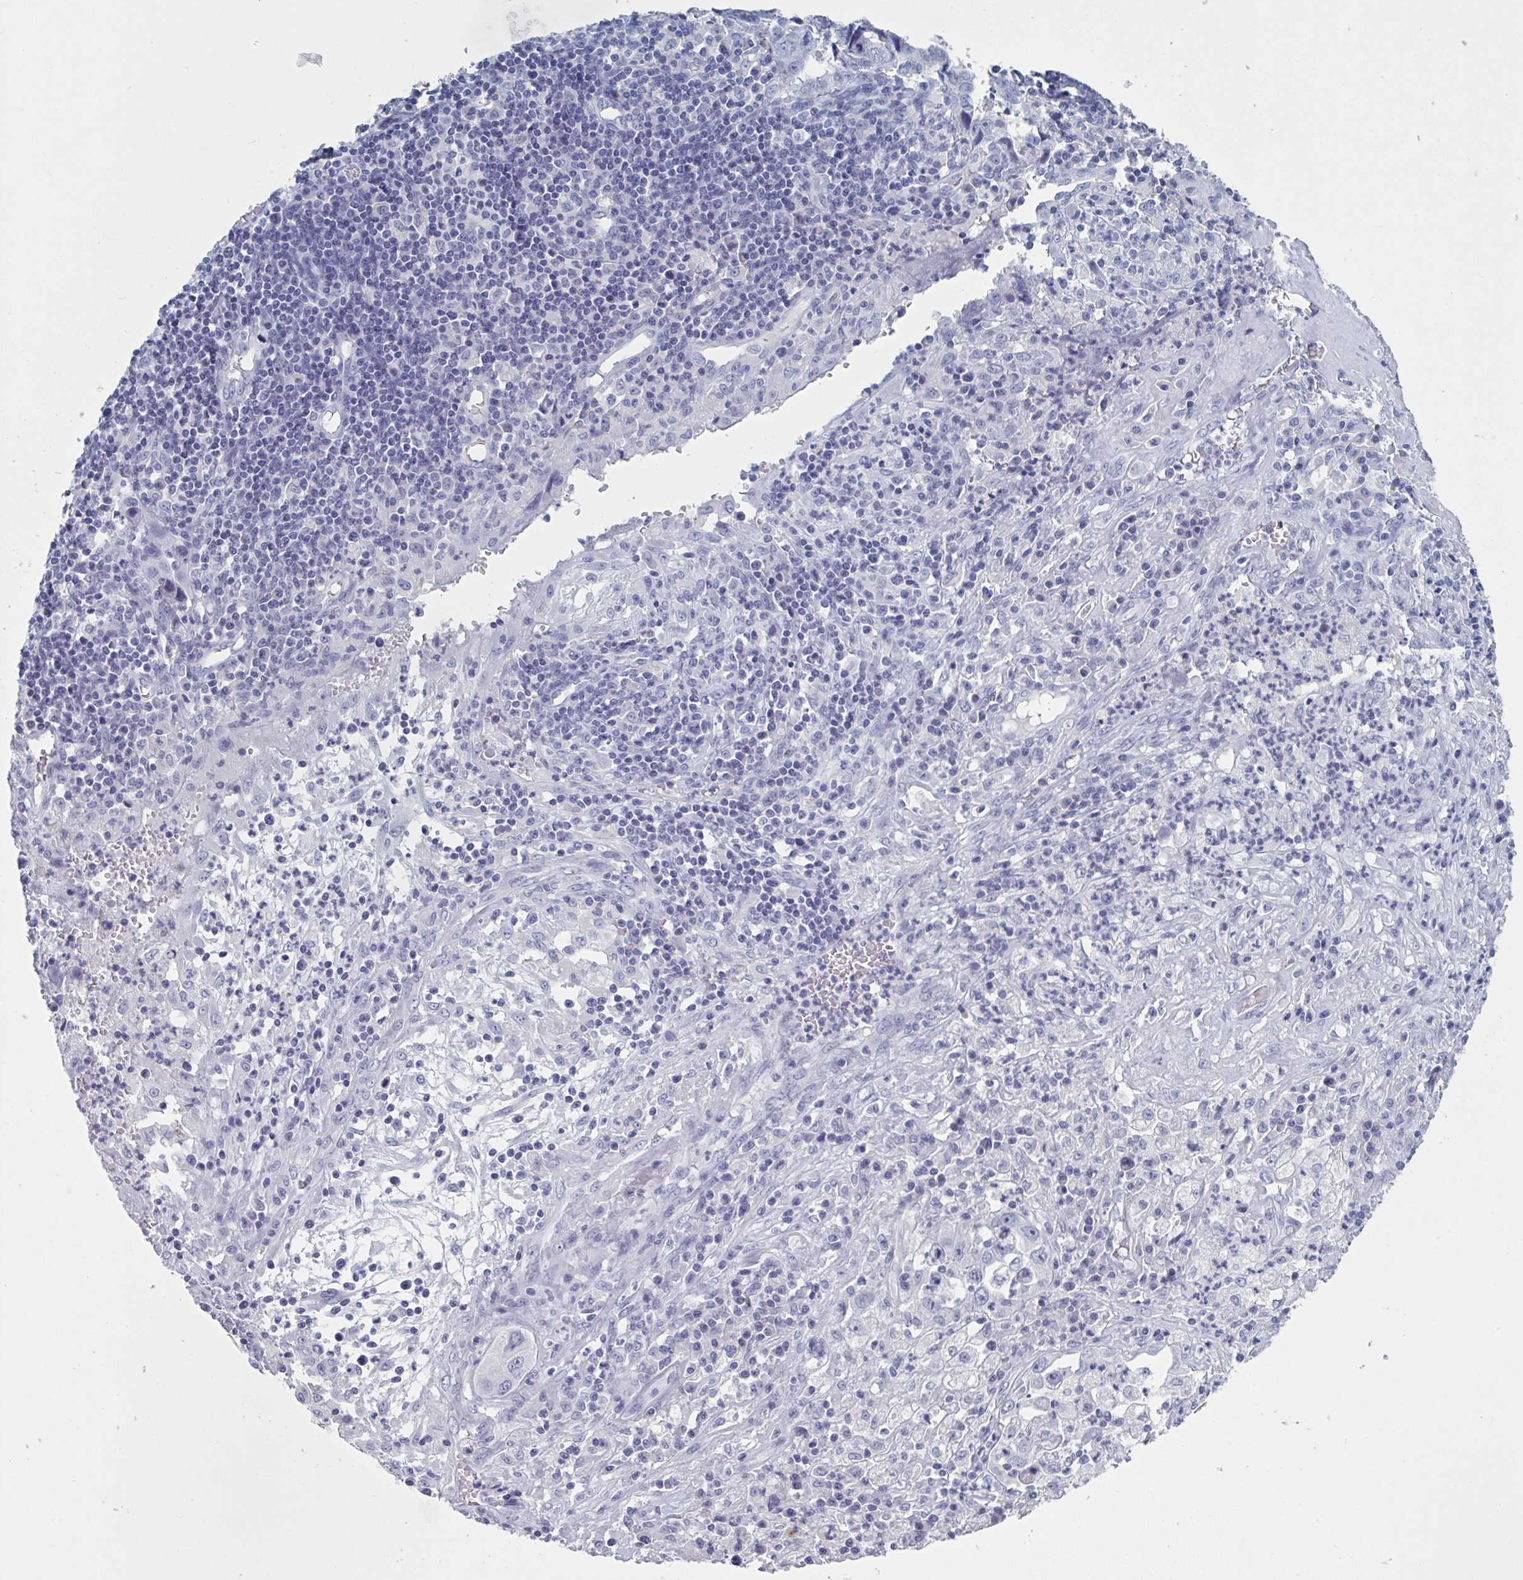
{"staining": {"intensity": "negative", "quantity": "none", "location": "none"}, "tissue": "endometrial cancer", "cell_type": "Tumor cells", "image_type": "cancer", "snomed": [{"axis": "morphology", "description": "Adenocarcinoma, NOS"}, {"axis": "topography", "description": "Uterus"}], "caption": "High power microscopy image of an immunohistochemistry image of endometrial cancer (adenocarcinoma), revealing no significant staining in tumor cells.", "gene": "NDUFC2", "patient": {"sex": "female", "age": 62}}